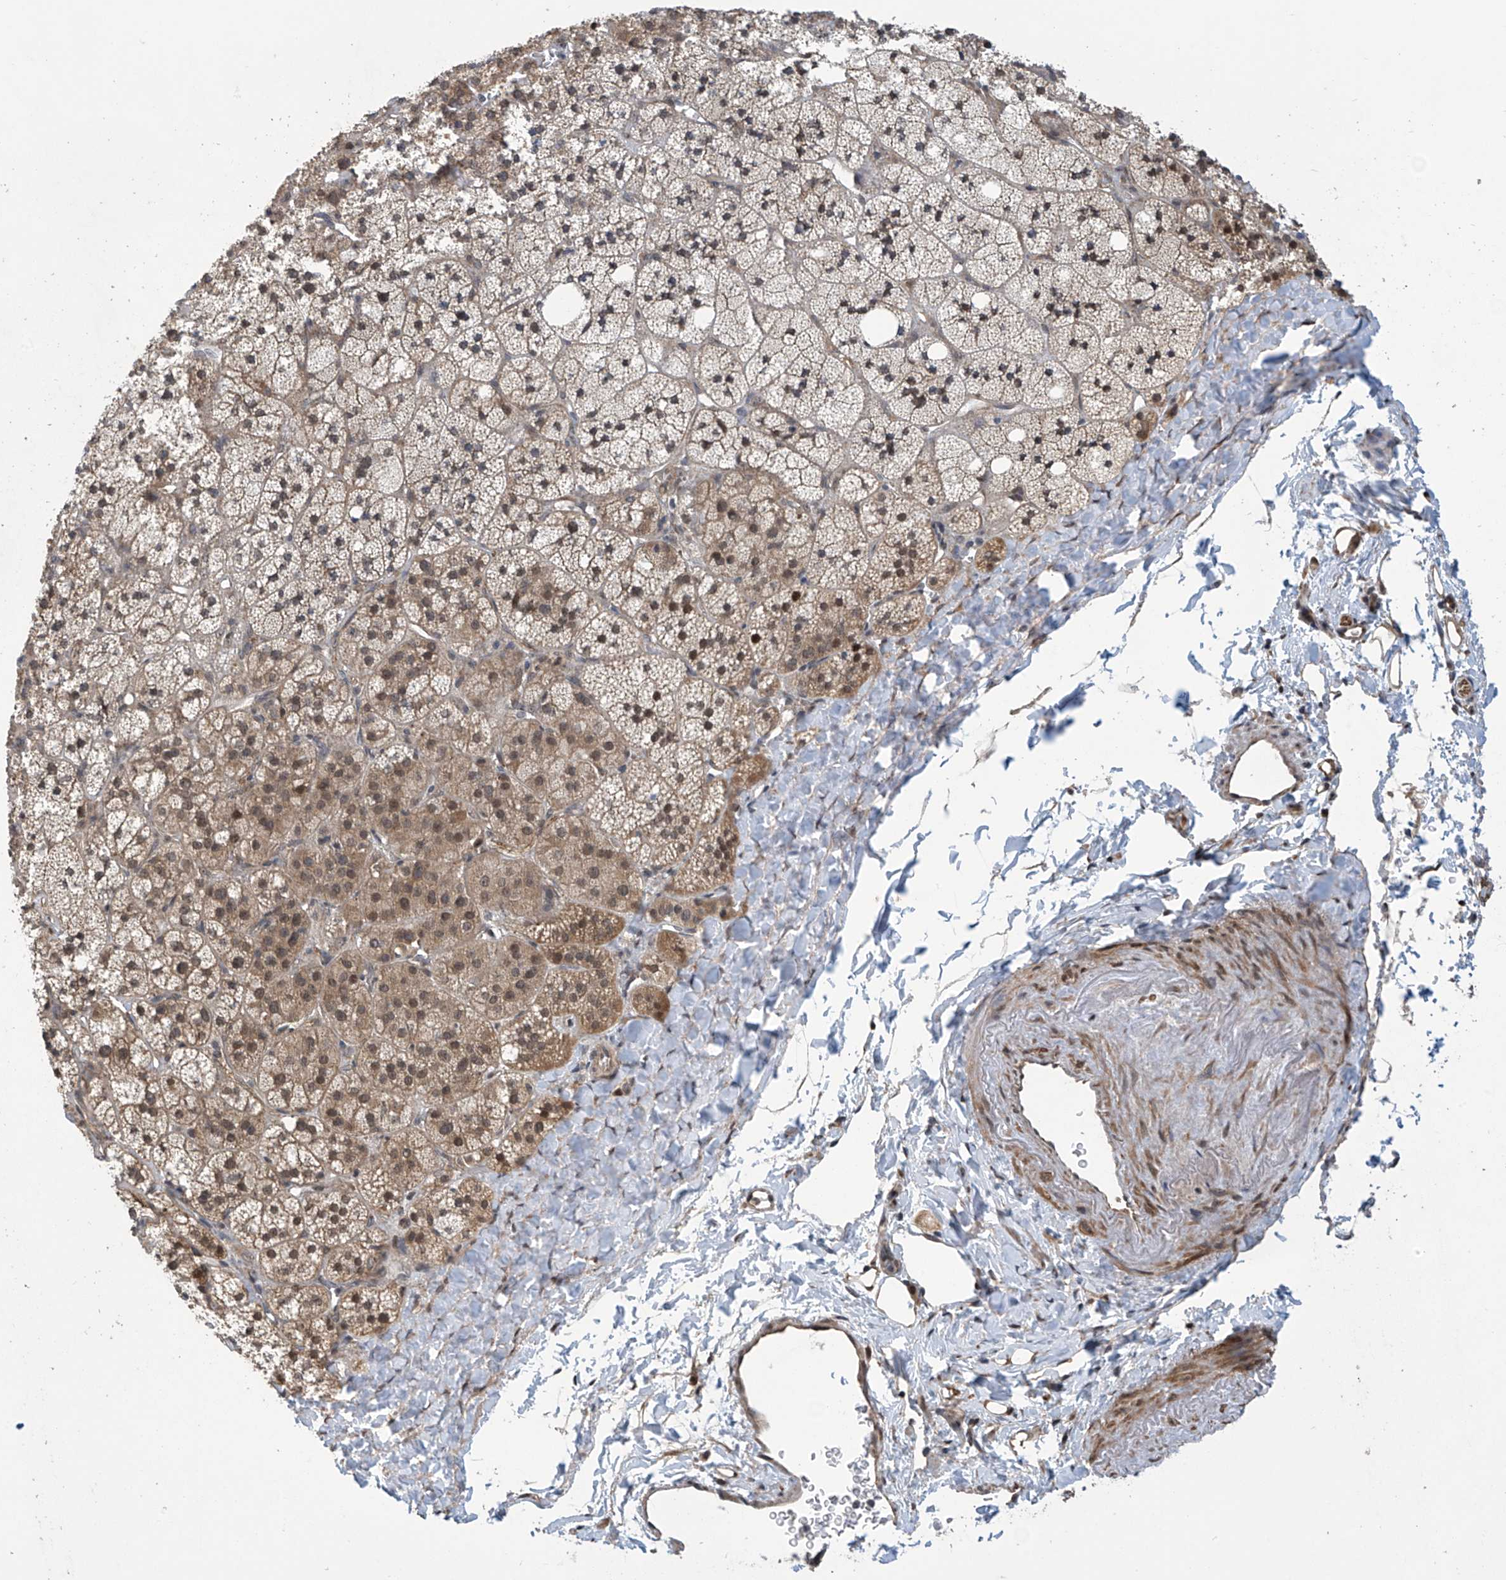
{"staining": {"intensity": "moderate", "quantity": ">75%", "location": "cytoplasmic/membranous,nuclear"}, "tissue": "adrenal gland", "cell_type": "Glandular cells", "image_type": "normal", "snomed": [{"axis": "morphology", "description": "Normal tissue, NOS"}, {"axis": "topography", "description": "Adrenal gland"}], "caption": "Moderate cytoplasmic/membranous,nuclear positivity is present in about >75% of glandular cells in benign adrenal gland.", "gene": "ABHD13", "patient": {"sex": "male", "age": 61}}